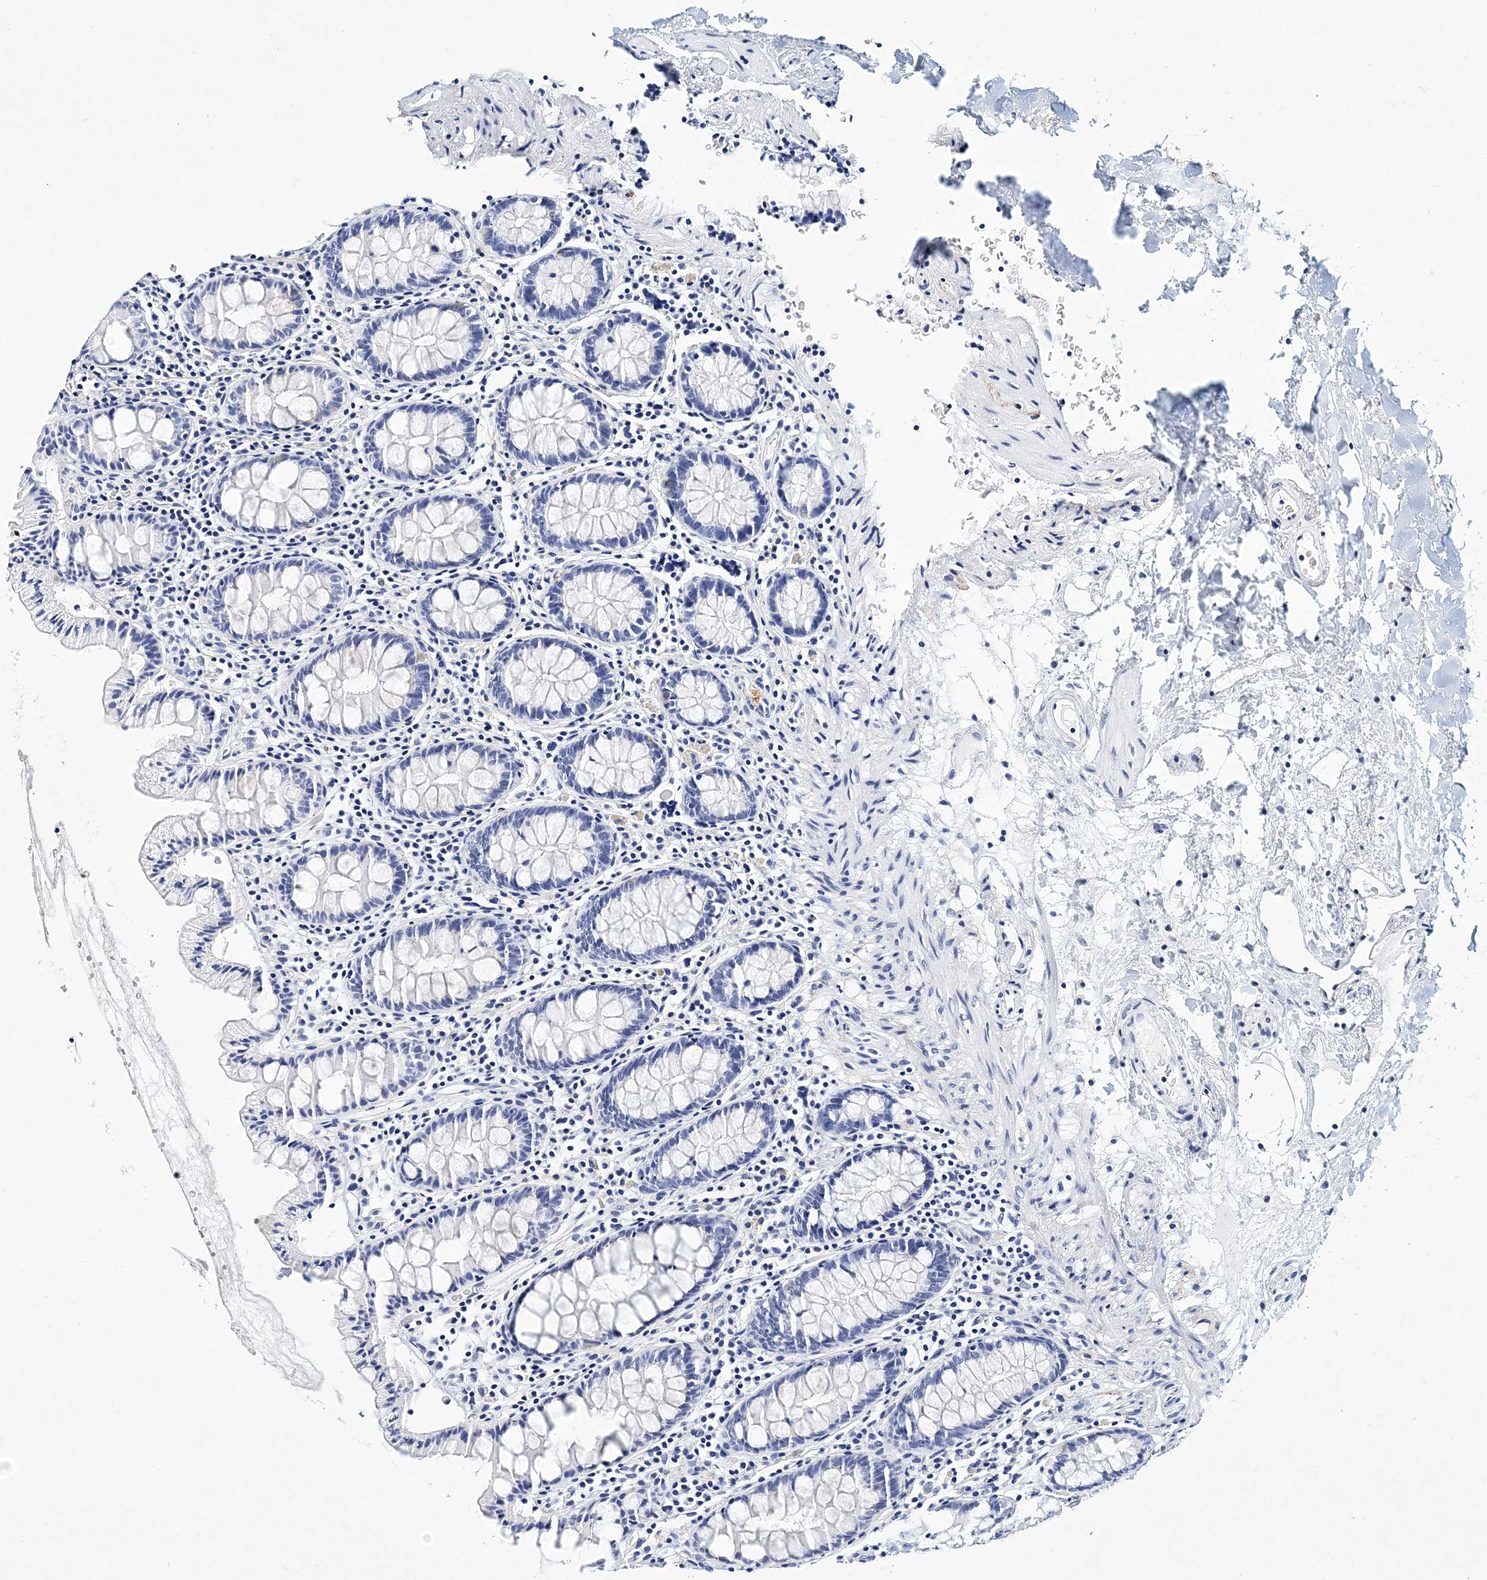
{"staining": {"intensity": "negative", "quantity": "none", "location": "none"}, "tissue": "colon", "cell_type": "Endothelial cells", "image_type": "normal", "snomed": [{"axis": "morphology", "description": "Normal tissue, NOS"}, {"axis": "topography", "description": "Colon"}], "caption": "Immunohistochemical staining of benign human colon demonstrates no significant positivity in endothelial cells.", "gene": "ITGA2B", "patient": {"sex": "female", "age": 79}}